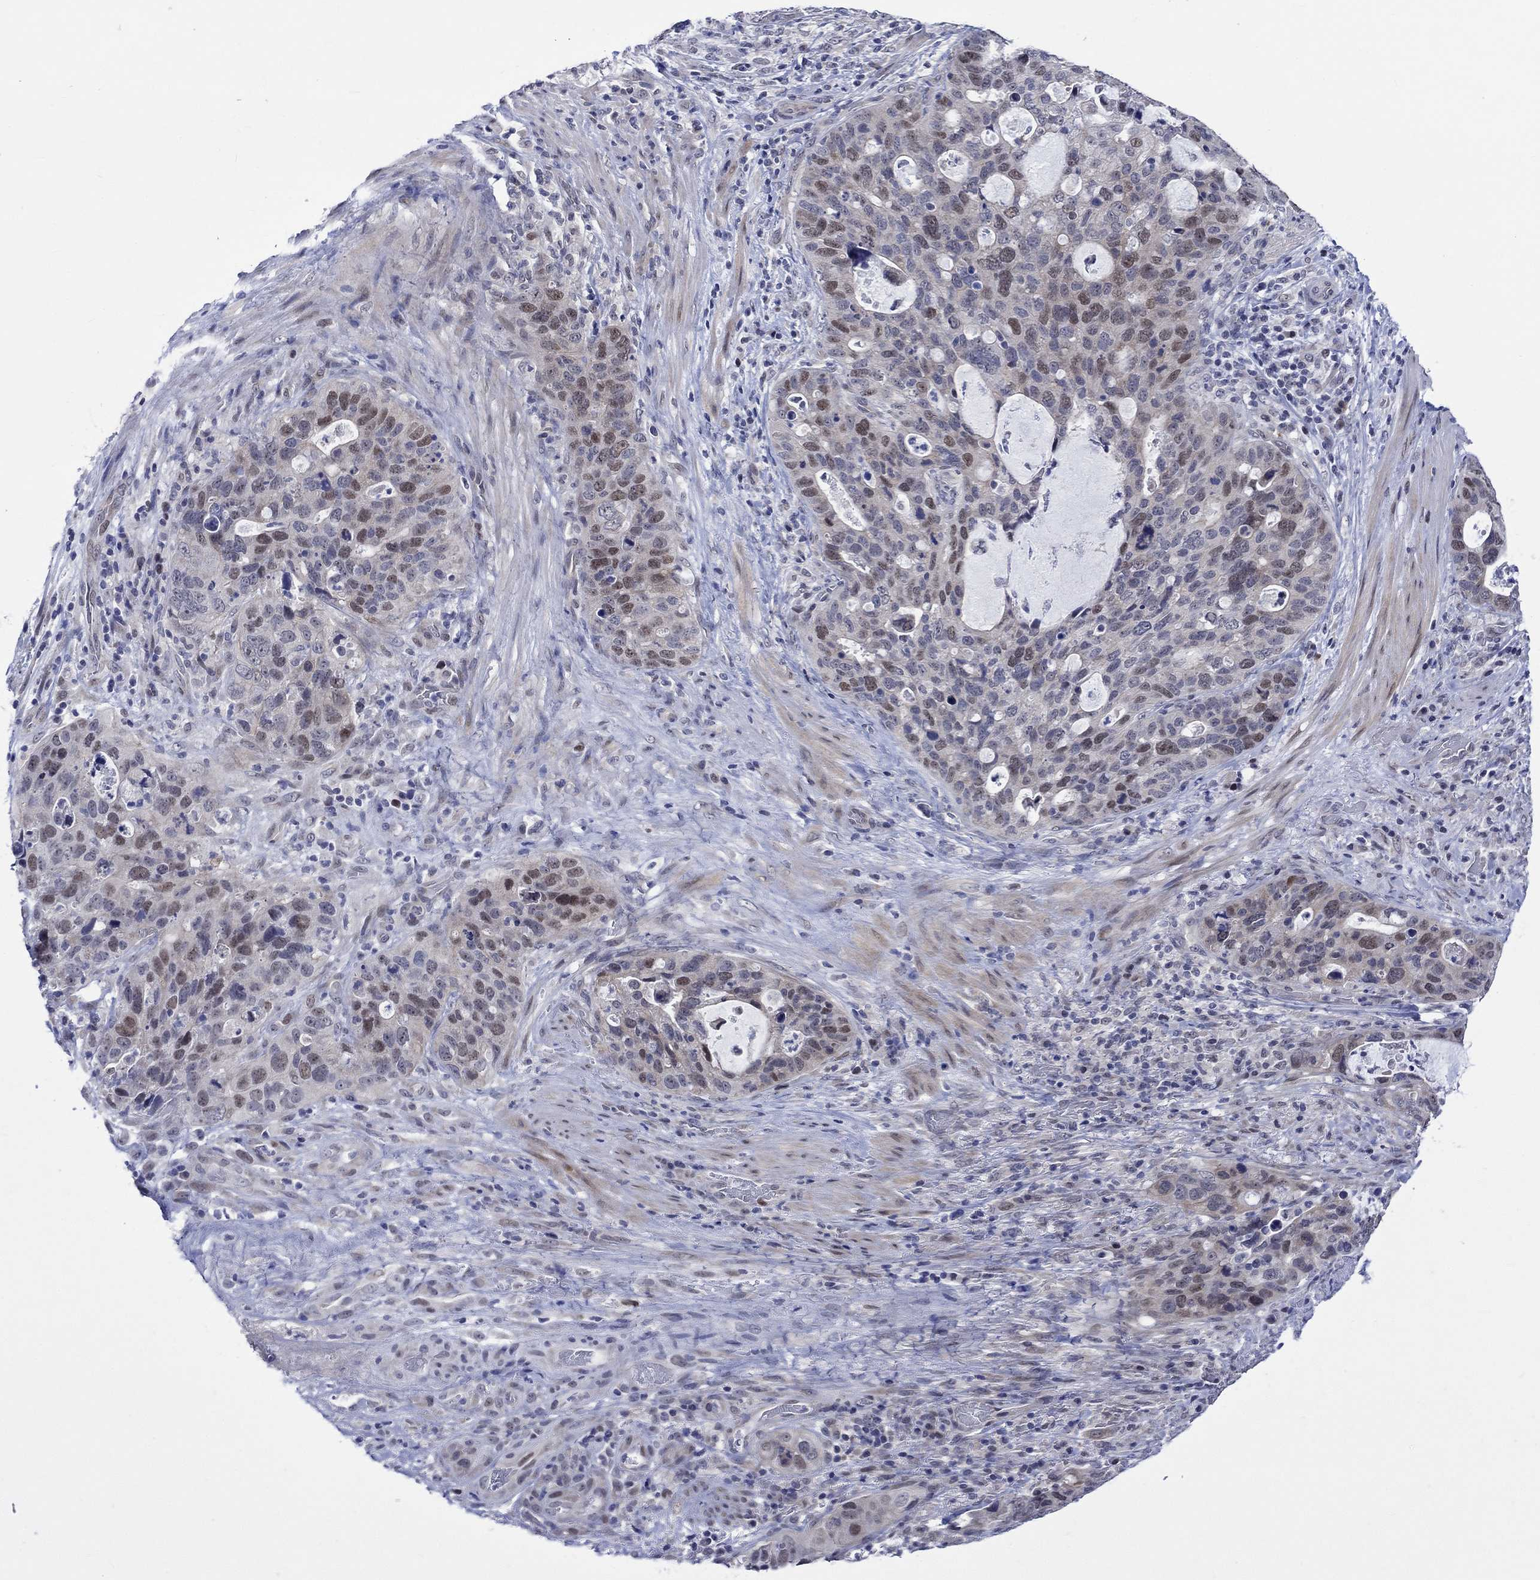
{"staining": {"intensity": "weak", "quantity": "25%-75%", "location": "nuclear"}, "tissue": "stomach cancer", "cell_type": "Tumor cells", "image_type": "cancer", "snomed": [{"axis": "morphology", "description": "Adenocarcinoma, NOS"}, {"axis": "topography", "description": "Stomach"}], "caption": "Protein staining by immunohistochemistry (IHC) shows weak nuclear expression in about 25%-75% of tumor cells in adenocarcinoma (stomach).", "gene": "E2F8", "patient": {"sex": "male", "age": 54}}